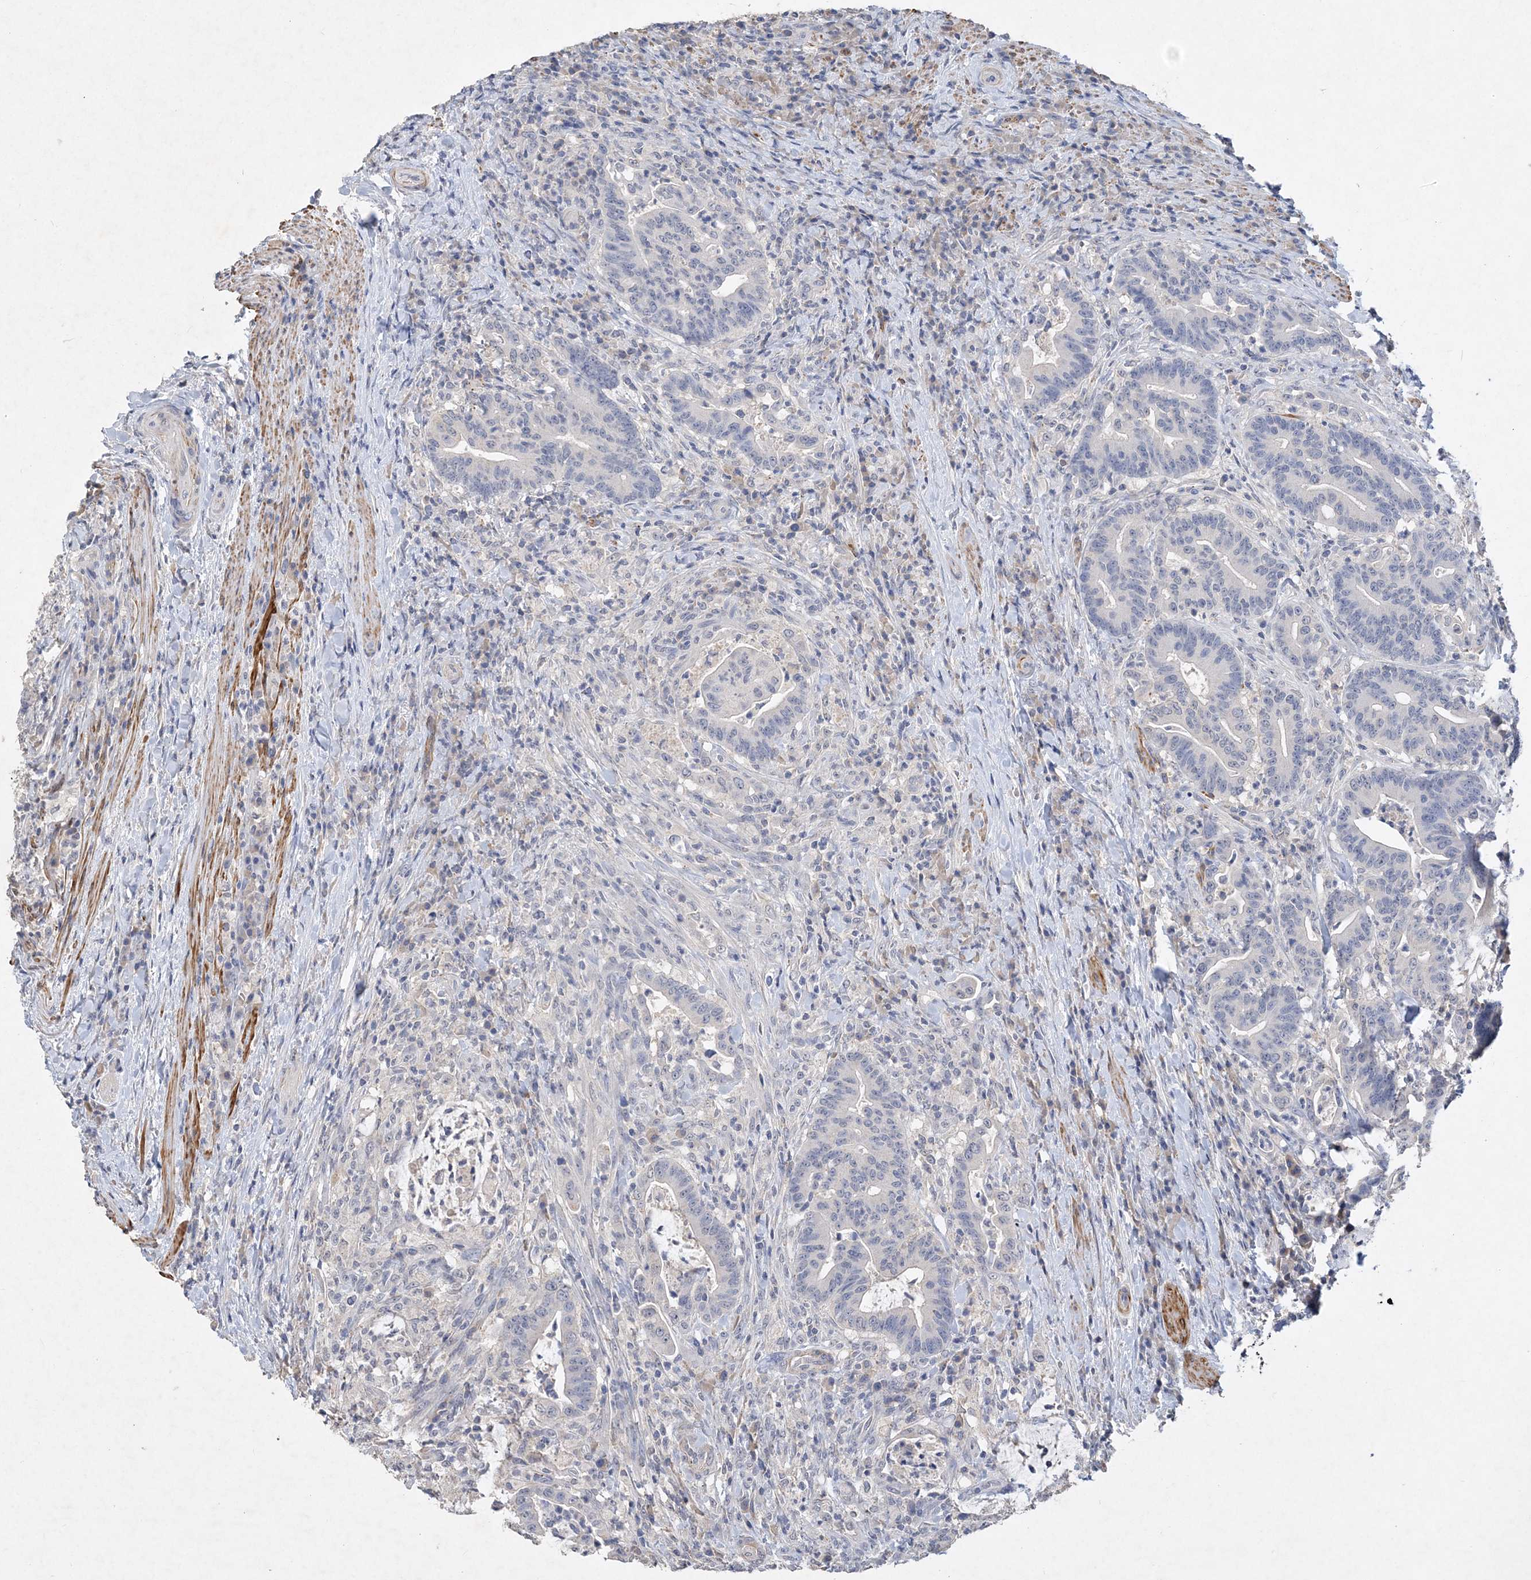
{"staining": {"intensity": "negative", "quantity": "none", "location": "none"}, "tissue": "colorectal cancer", "cell_type": "Tumor cells", "image_type": "cancer", "snomed": [{"axis": "morphology", "description": "Adenocarcinoma, NOS"}, {"axis": "topography", "description": "Colon"}], "caption": "This is an IHC micrograph of human colorectal cancer. There is no positivity in tumor cells.", "gene": "C11orf58", "patient": {"sex": "female", "age": 66}}